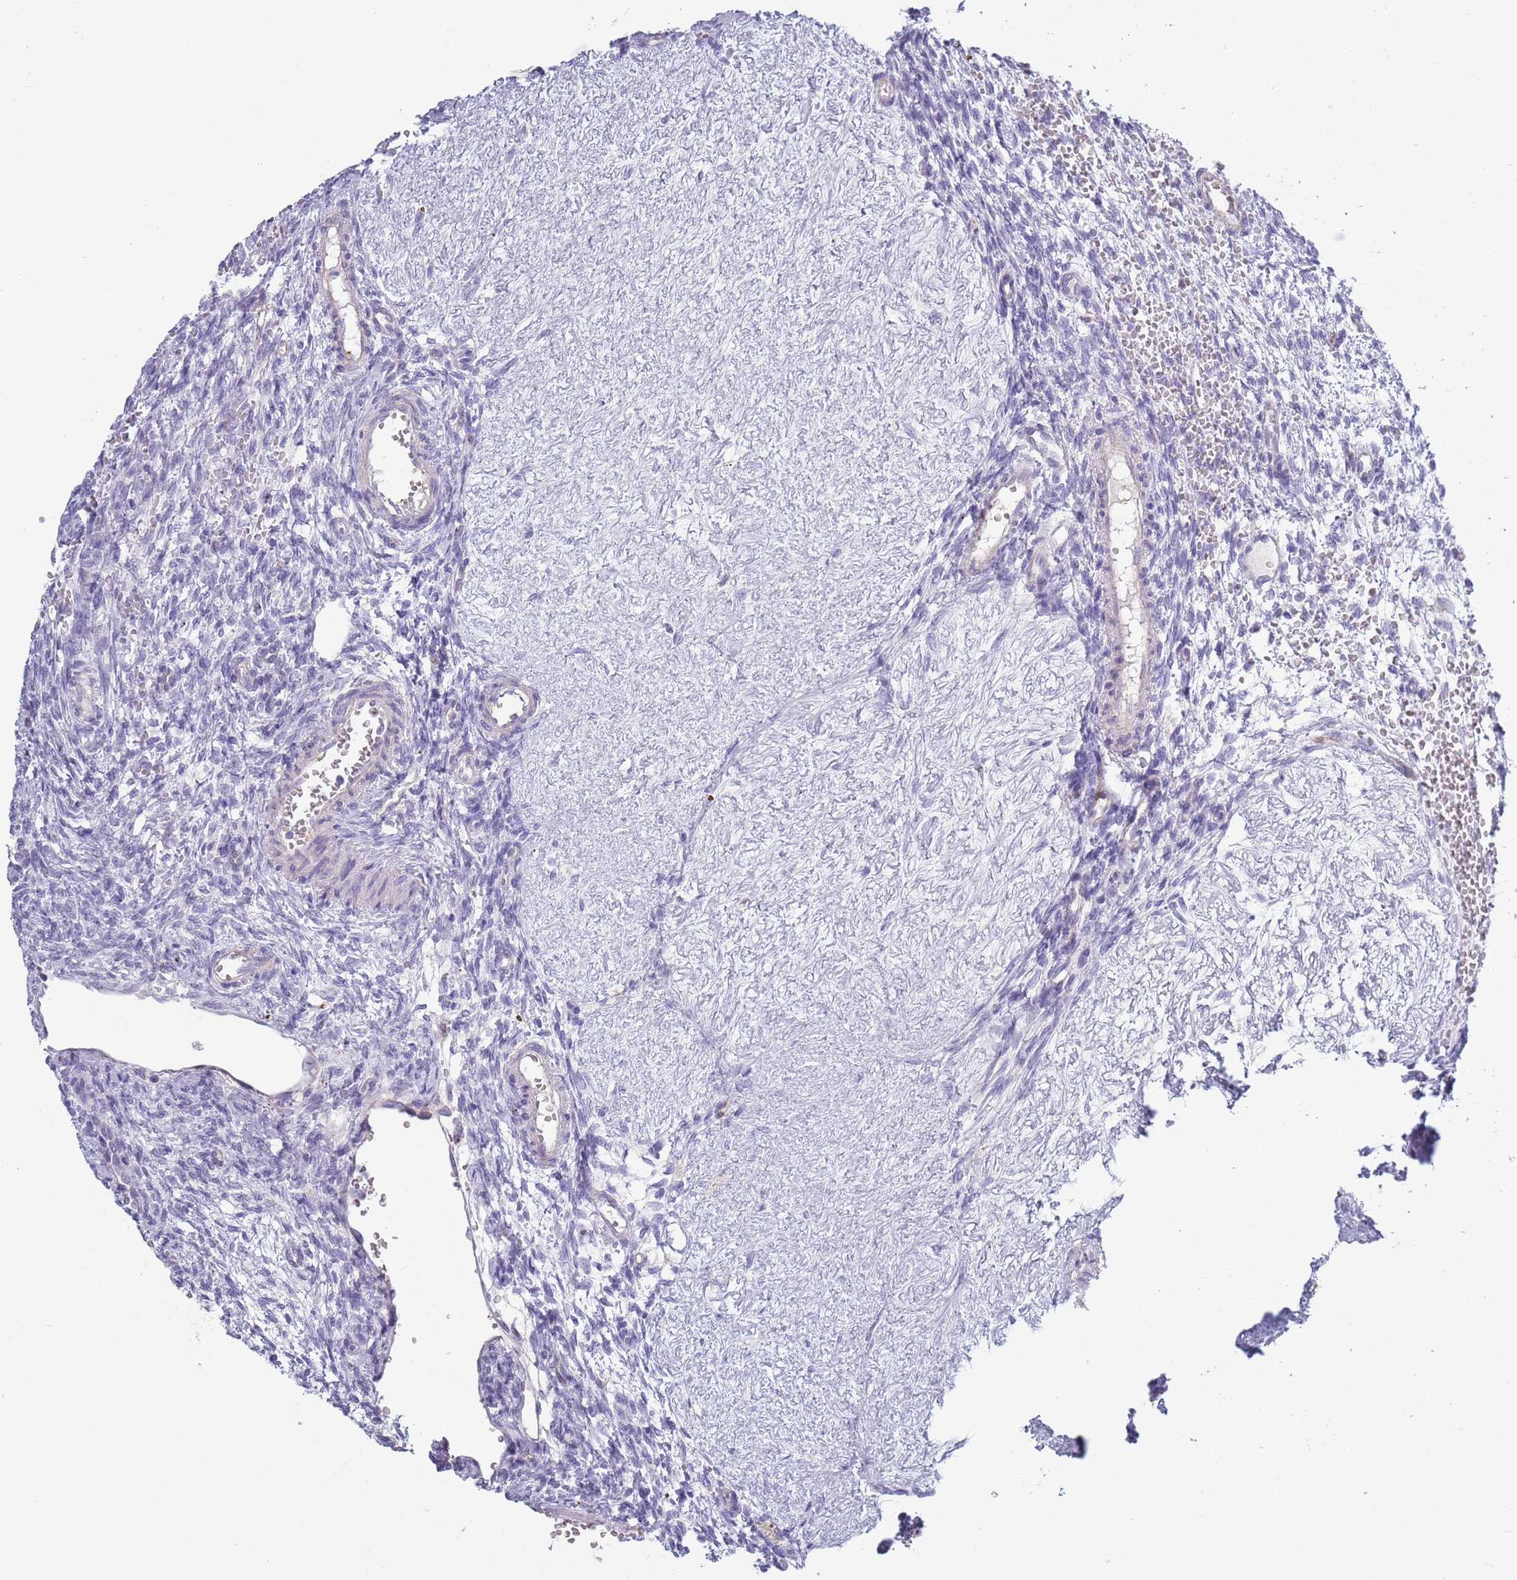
{"staining": {"intensity": "negative", "quantity": "none", "location": "none"}, "tissue": "ovary", "cell_type": "Follicle cells", "image_type": "normal", "snomed": [{"axis": "morphology", "description": "Normal tissue, NOS"}, {"axis": "topography", "description": "Ovary"}], "caption": "High magnification brightfield microscopy of unremarkable ovary stained with DAB (brown) and counterstained with hematoxylin (blue): follicle cells show no significant staining. (Immunohistochemistry (ihc), brightfield microscopy, high magnification).", "gene": "ACSBG1", "patient": {"sex": "female", "age": 39}}